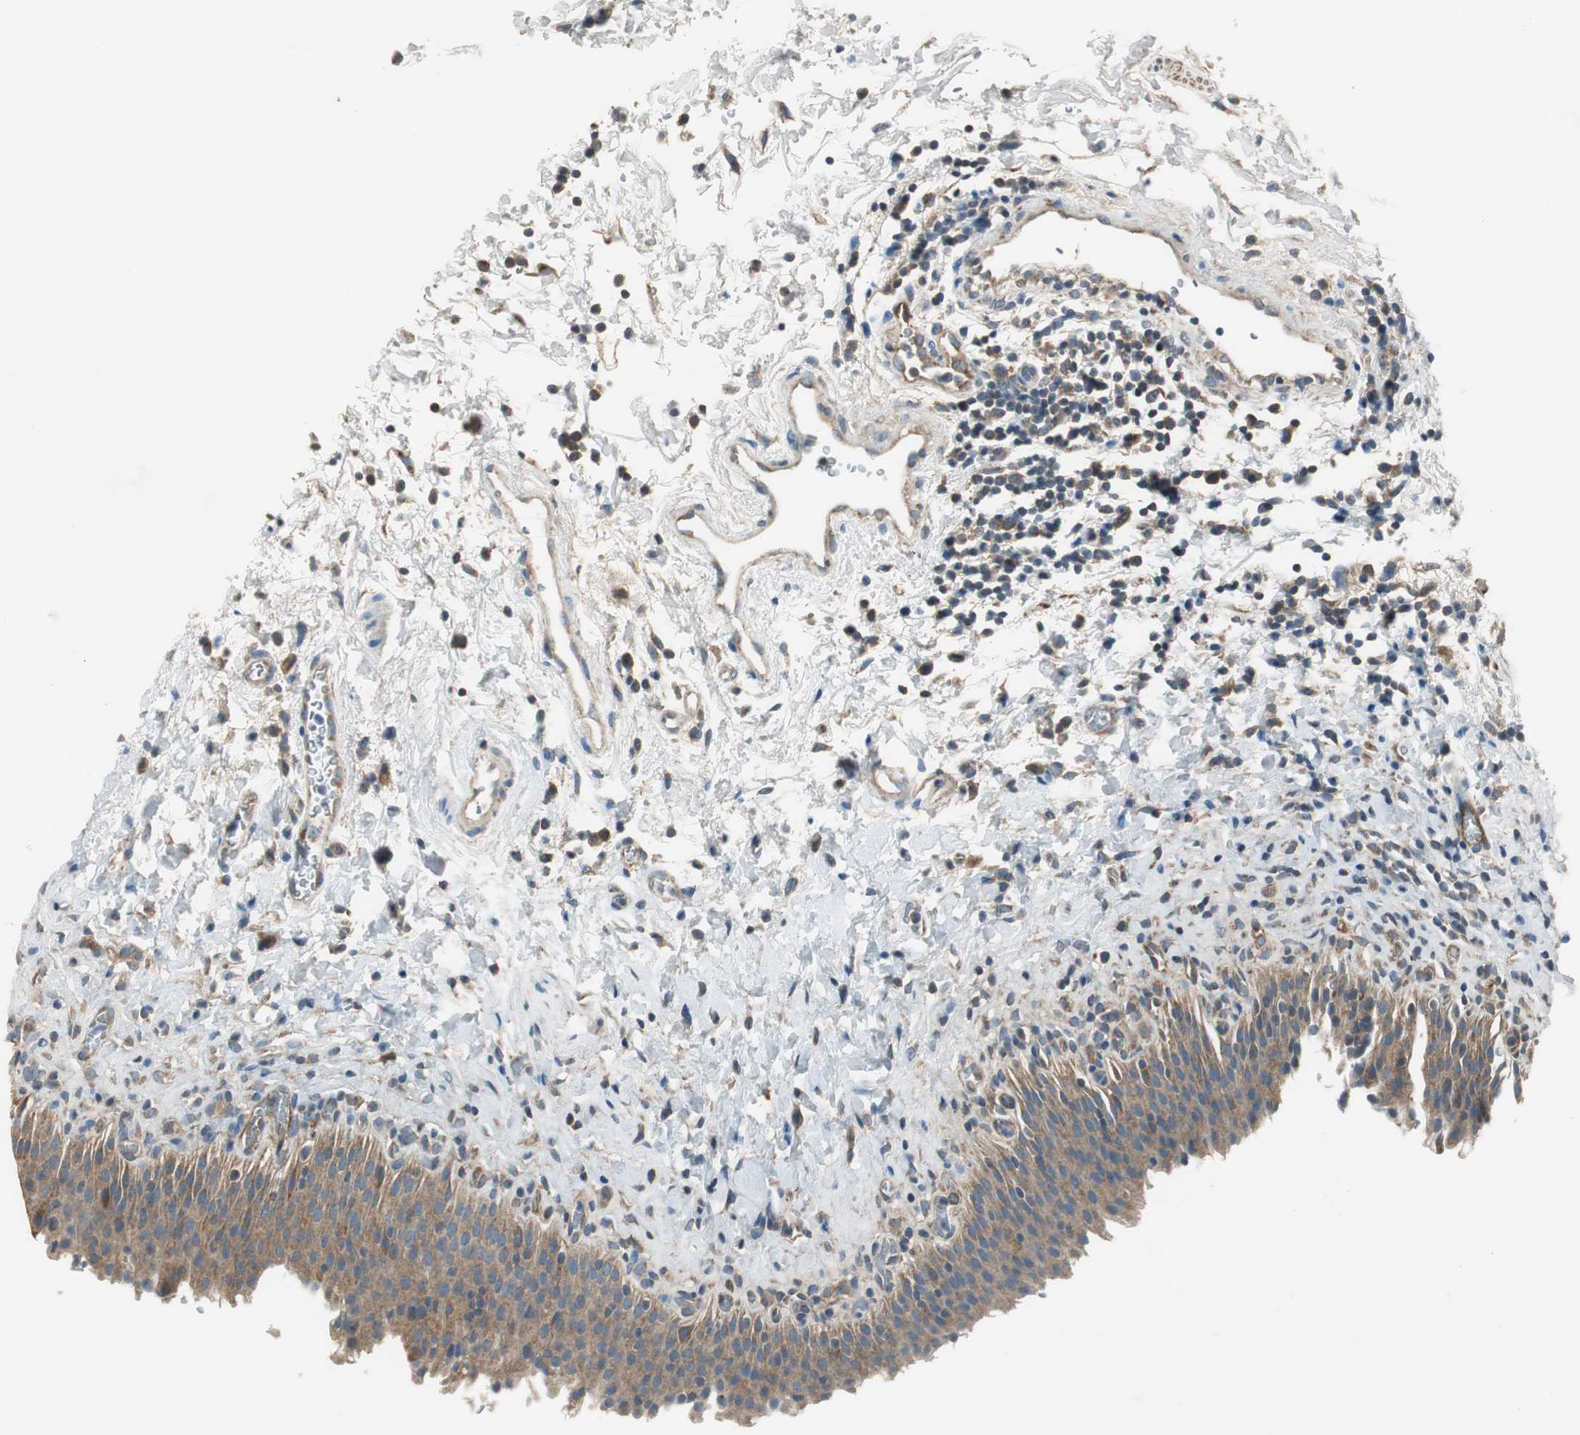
{"staining": {"intensity": "moderate", "quantity": ">75%", "location": "cytoplasmic/membranous"}, "tissue": "urinary bladder", "cell_type": "Urothelial cells", "image_type": "normal", "snomed": [{"axis": "morphology", "description": "Normal tissue, NOS"}, {"axis": "topography", "description": "Urinary bladder"}], "caption": "Protein expression analysis of unremarkable urinary bladder demonstrates moderate cytoplasmic/membranous positivity in approximately >75% of urothelial cells.", "gene": "MSTO1", "patient": {"sex": "male", "age": 51}}